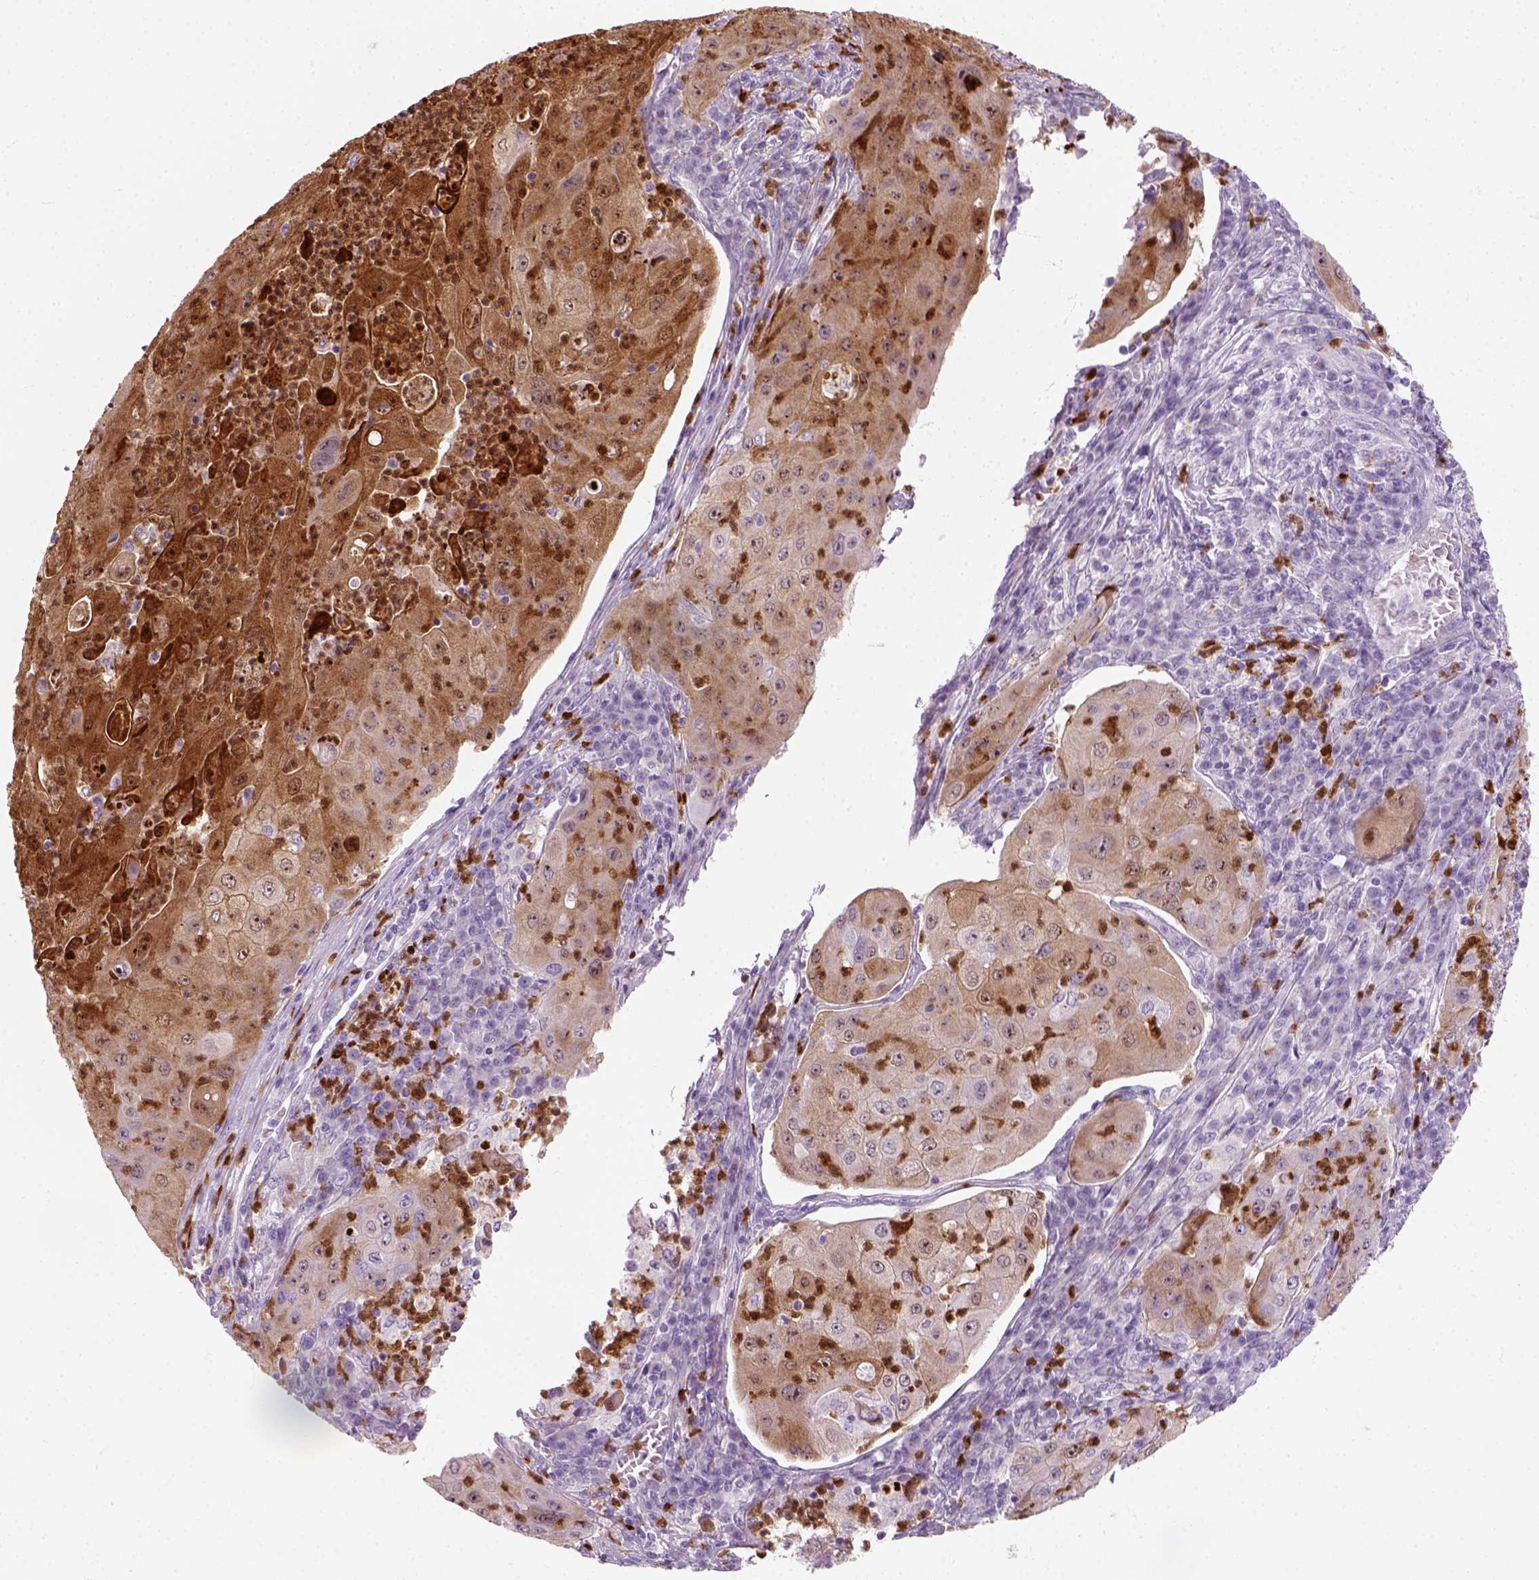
{"staining": {"intensity": "moderate", "quantity": "25%-75%", "location": "cytoplasmic/membranous"}, "tissue": "lung cancer", "cell_type": "Tumor cells", "image_type": "cancer", "snomed": [{"axis": "morphology", "description": "Squamous cell carcinoma, NOS"}, {"axis": "topography", "description": "Lung"}], "caption": "Approximately 25%-75% of tumor cells in lung squamous cell carcinoma reveal moderate cytoplasmic/membranous protein staining as visualized by brown immunohistochemical staining.", "gene": "IL4", "patient": {"sex": "female", "age": 59}}